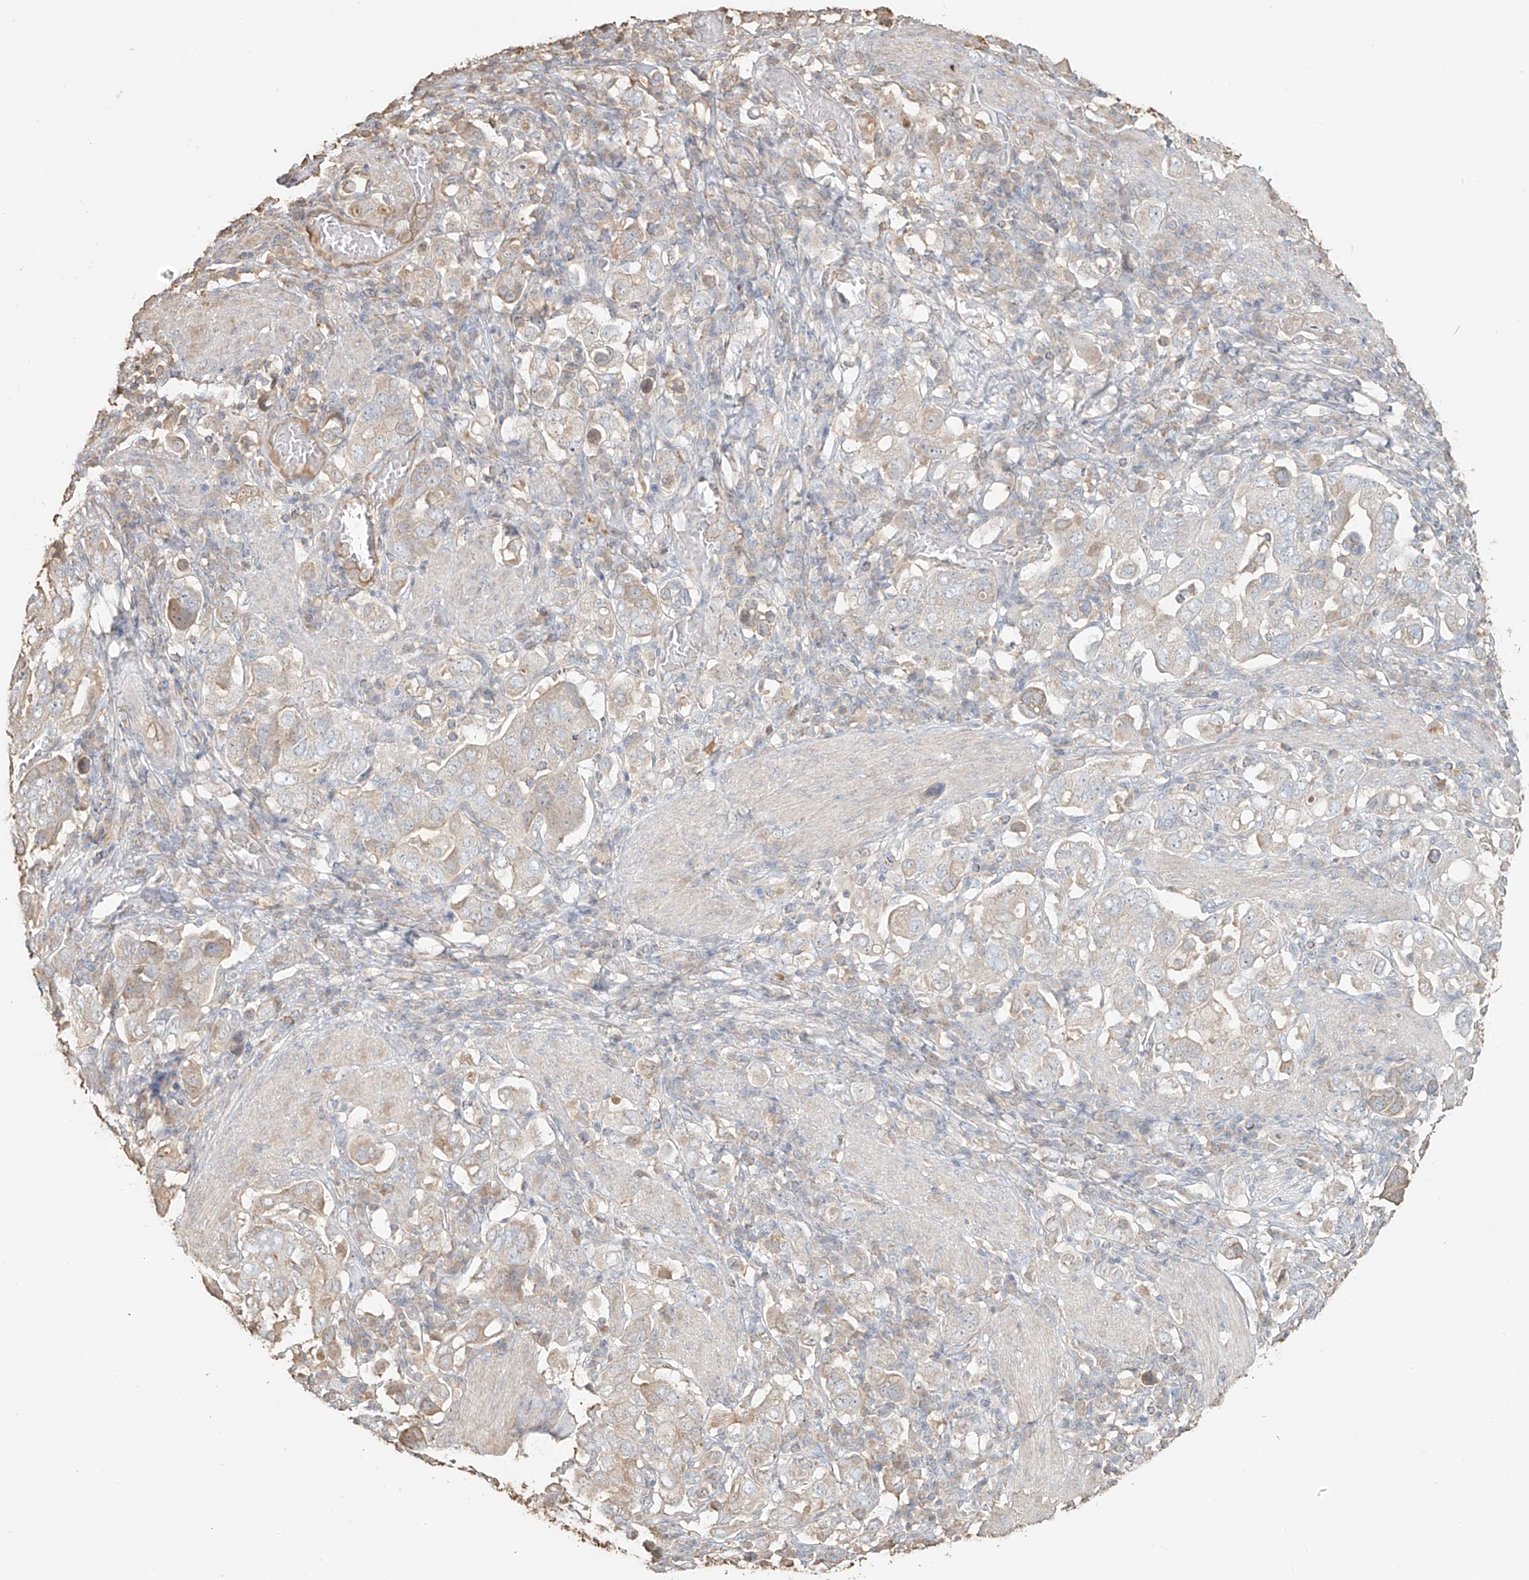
{"staining": {"intensity": "negative", "quantity": "none", "location": "none"}, "tissue": "stomach cancer", "cell_type": "Tumor cells", "image_type": "cancer", "snomed": [{"axis": "morphology", "description": "Adenocarcinoma, NOS"}, {"axis": "topography", "description": "Stomach, upper"}], "caption": "This image is of stomach cancer (adenocarcinoma) stained with IHC to label a protein in brown with the nuclei are counter-stained blue. There is no expression in tumor cells.", "gene": "NPHS1", "patient": {"sex": "male", "age": 62}}